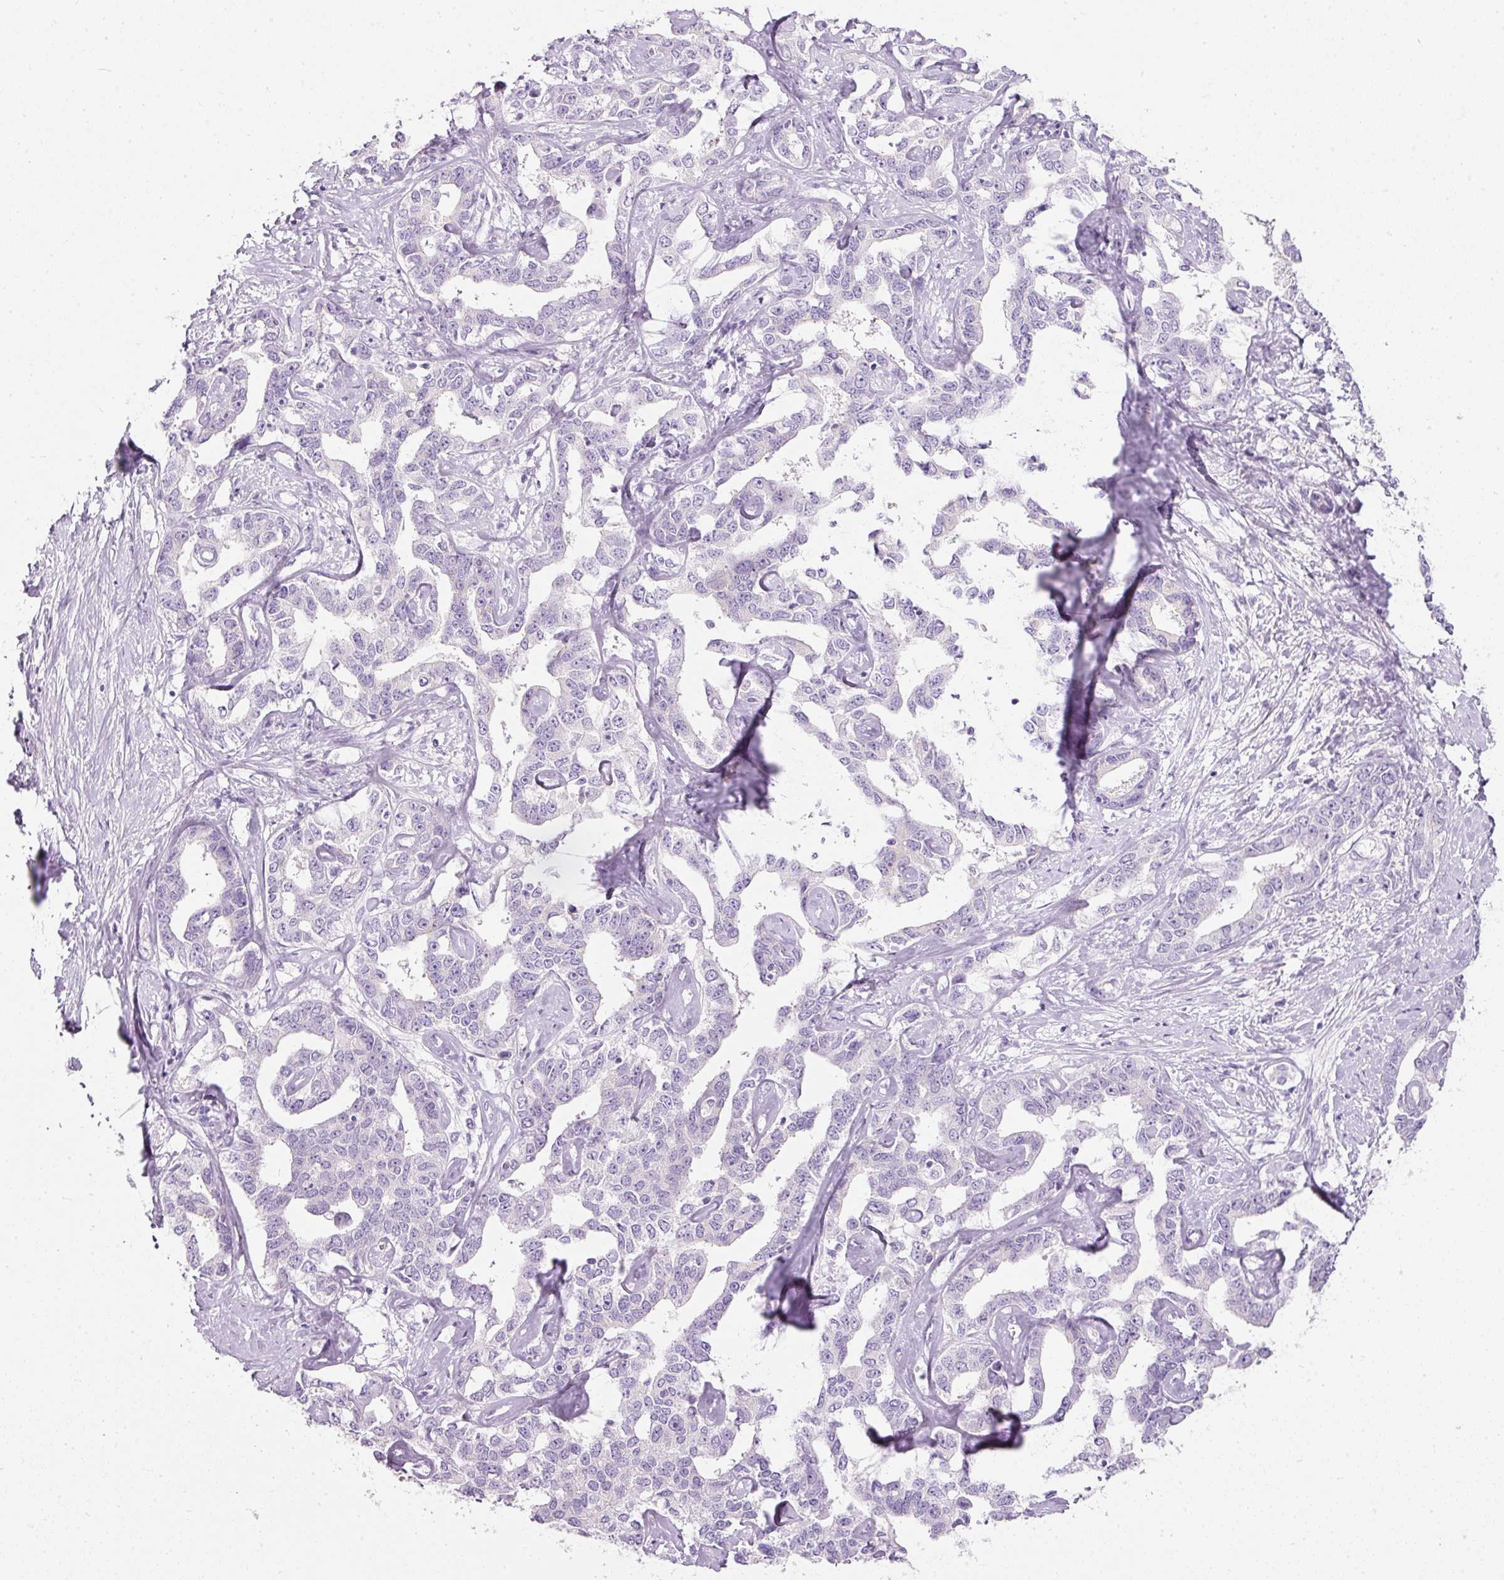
{"staining": {"intensity": "negative", "quantity": "none", "location": "none"}, "tissue": "liver cancer", "cell_type": "Tumor cells", "image_type": "cancer", "snomed": [{"axis": "morphology", "description": "Cholangiocarcinoma"}, {"axis": "topography", "description": "Liver"}], "caption": "Immunohistochemistry (IHC) photomicrograph of neoplastic tissue: human liver cholangiocarcinoma stained with DAB demonstrates no significant protein expression in tumor cells.", "gene": "DNM1", "patient": {"sex": "male", "age": 59}}